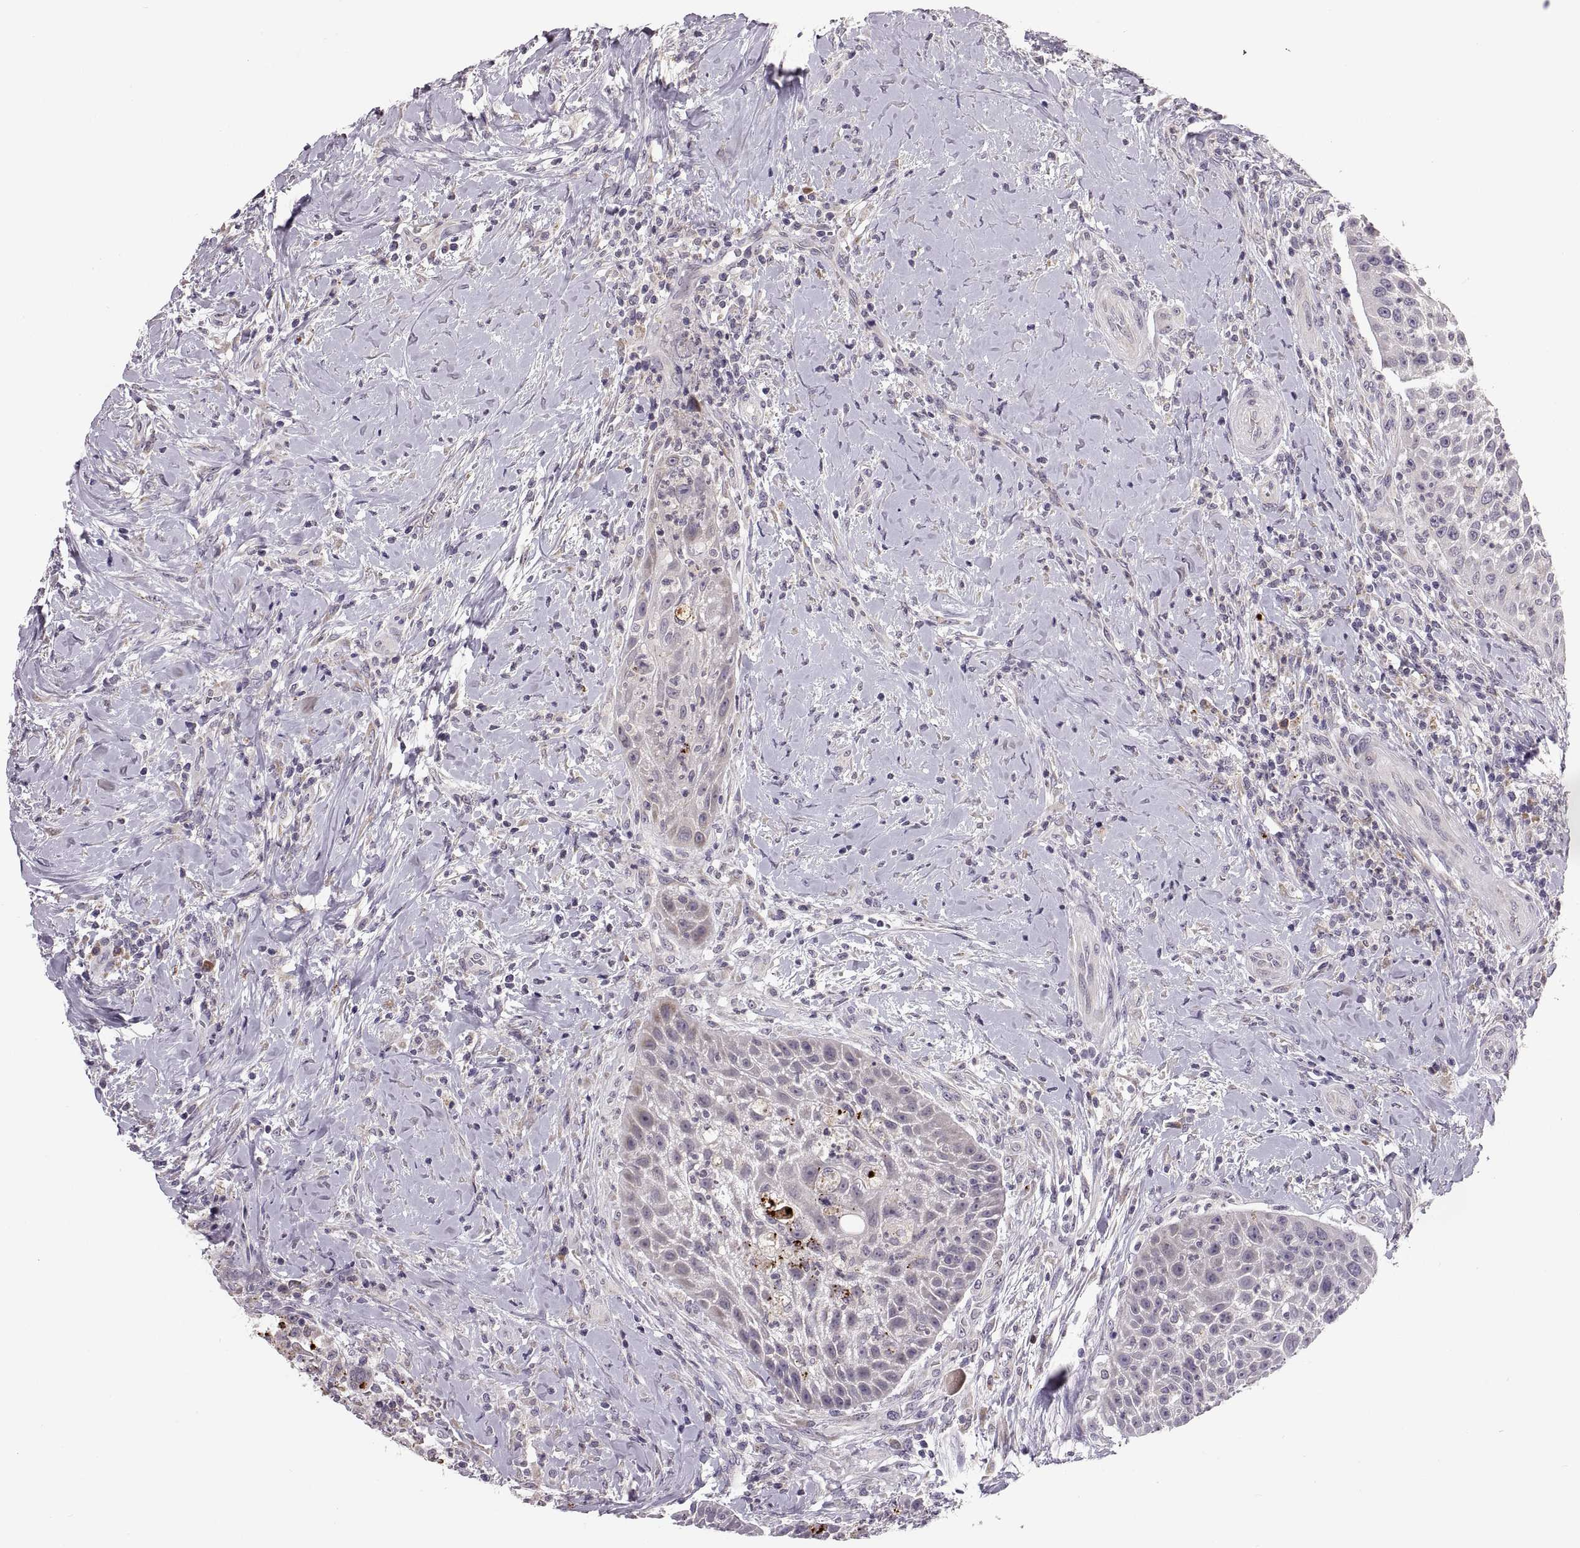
{"staining": {"intensity": "negative", "quantity": "none", "location": "none"}, "tissue": "head and neck cancer", "cell_type": "Tumor cells", "image_type": "cancer", "snomed": [{"axis": "morphology", "description": "Squamous cell carcinoma, NOS"}, {"axis": "topography", "description": "Head-Neck"}], "caption": "Tumor cells show no significant positivity in head and neck cancer (squamous cell carcinoma).", "gene": "ADH6", "patient": {"sex": "male", "age": 69}}